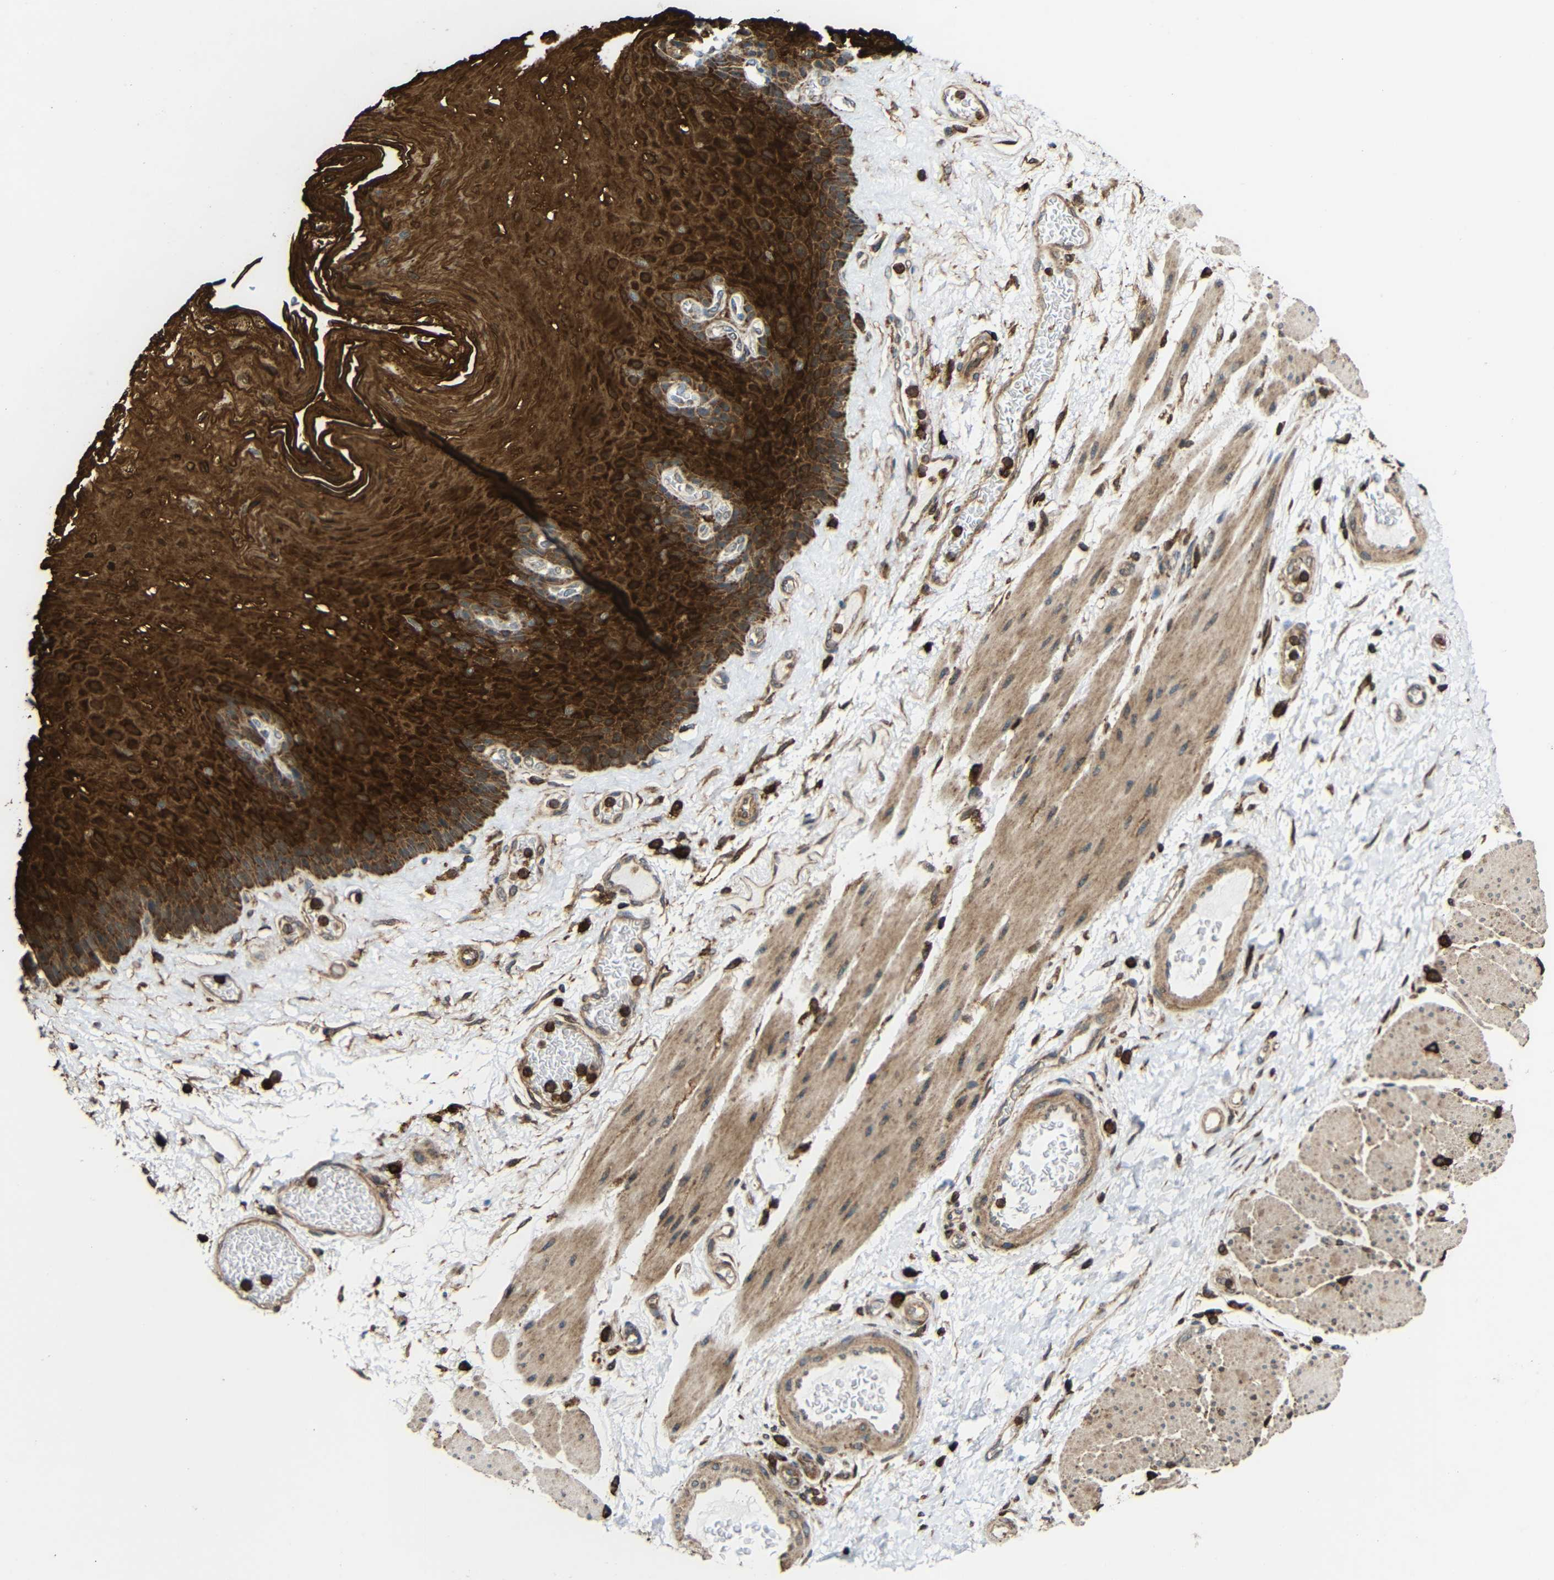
{"staining": {"intensity": "strong", "quantity": ">75%", "location": "cytoplasmic/membranous"}, "tissue": "esophagus", "cell_type": "Squamous epithelial cells", "image_type": "normal", "snomed": [{"axis": "morphology", "description": "Normal tissue, NOS"}, {"axis": "topography", "description": "Esophagus"}], "caption": "Immunohistochemistry micrograph of benign human esophagus stained for a protein (brown), which displays high levels of strong cytoplasmic/membranous expression in about >75% of squamous epithelial cells.", "gene": "C1GALT1", "patient": {"sex": "female", "age": 72}}